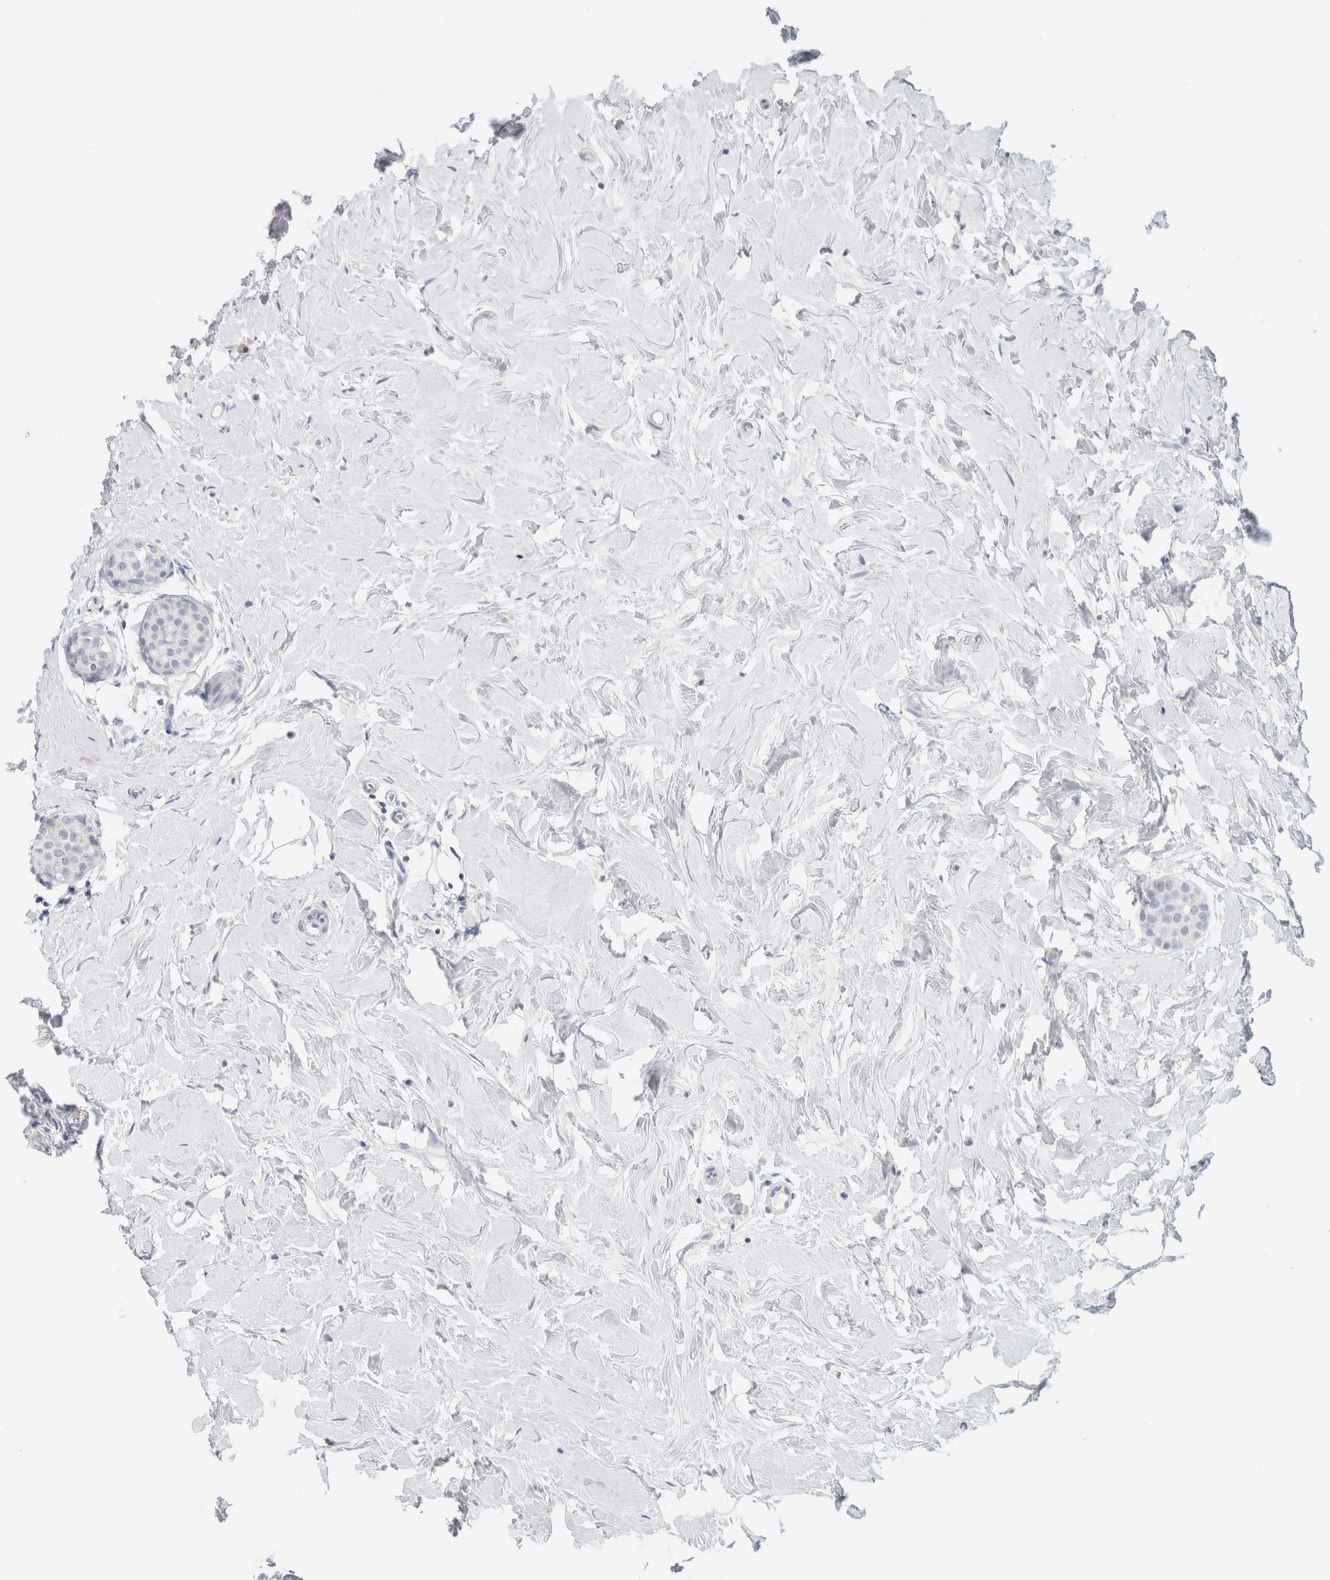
{"staining": {"intensity": "negative", "quantity": "none", "location": "none"}, "tissue": "breast cancer", "cell_type": "Tumor cells", "image_type": "cancer", "snomed": [{"axis": "morphology", "description": "Lobular carcinoma, in situ"}, {"axis": "morphology", "description": "Lobular carcinoma"}, {"axis": "topography", "description": "Breast"}], "caption": "This image is of breast lobular carcinoma stained with immunohistochemistry (IHC) to label a protein in brown with the nuclei are counter-stained blue. There is no staining in tumor cells.", "gene": "BCAN", "patient": {"sex": "female", "age": 41}}